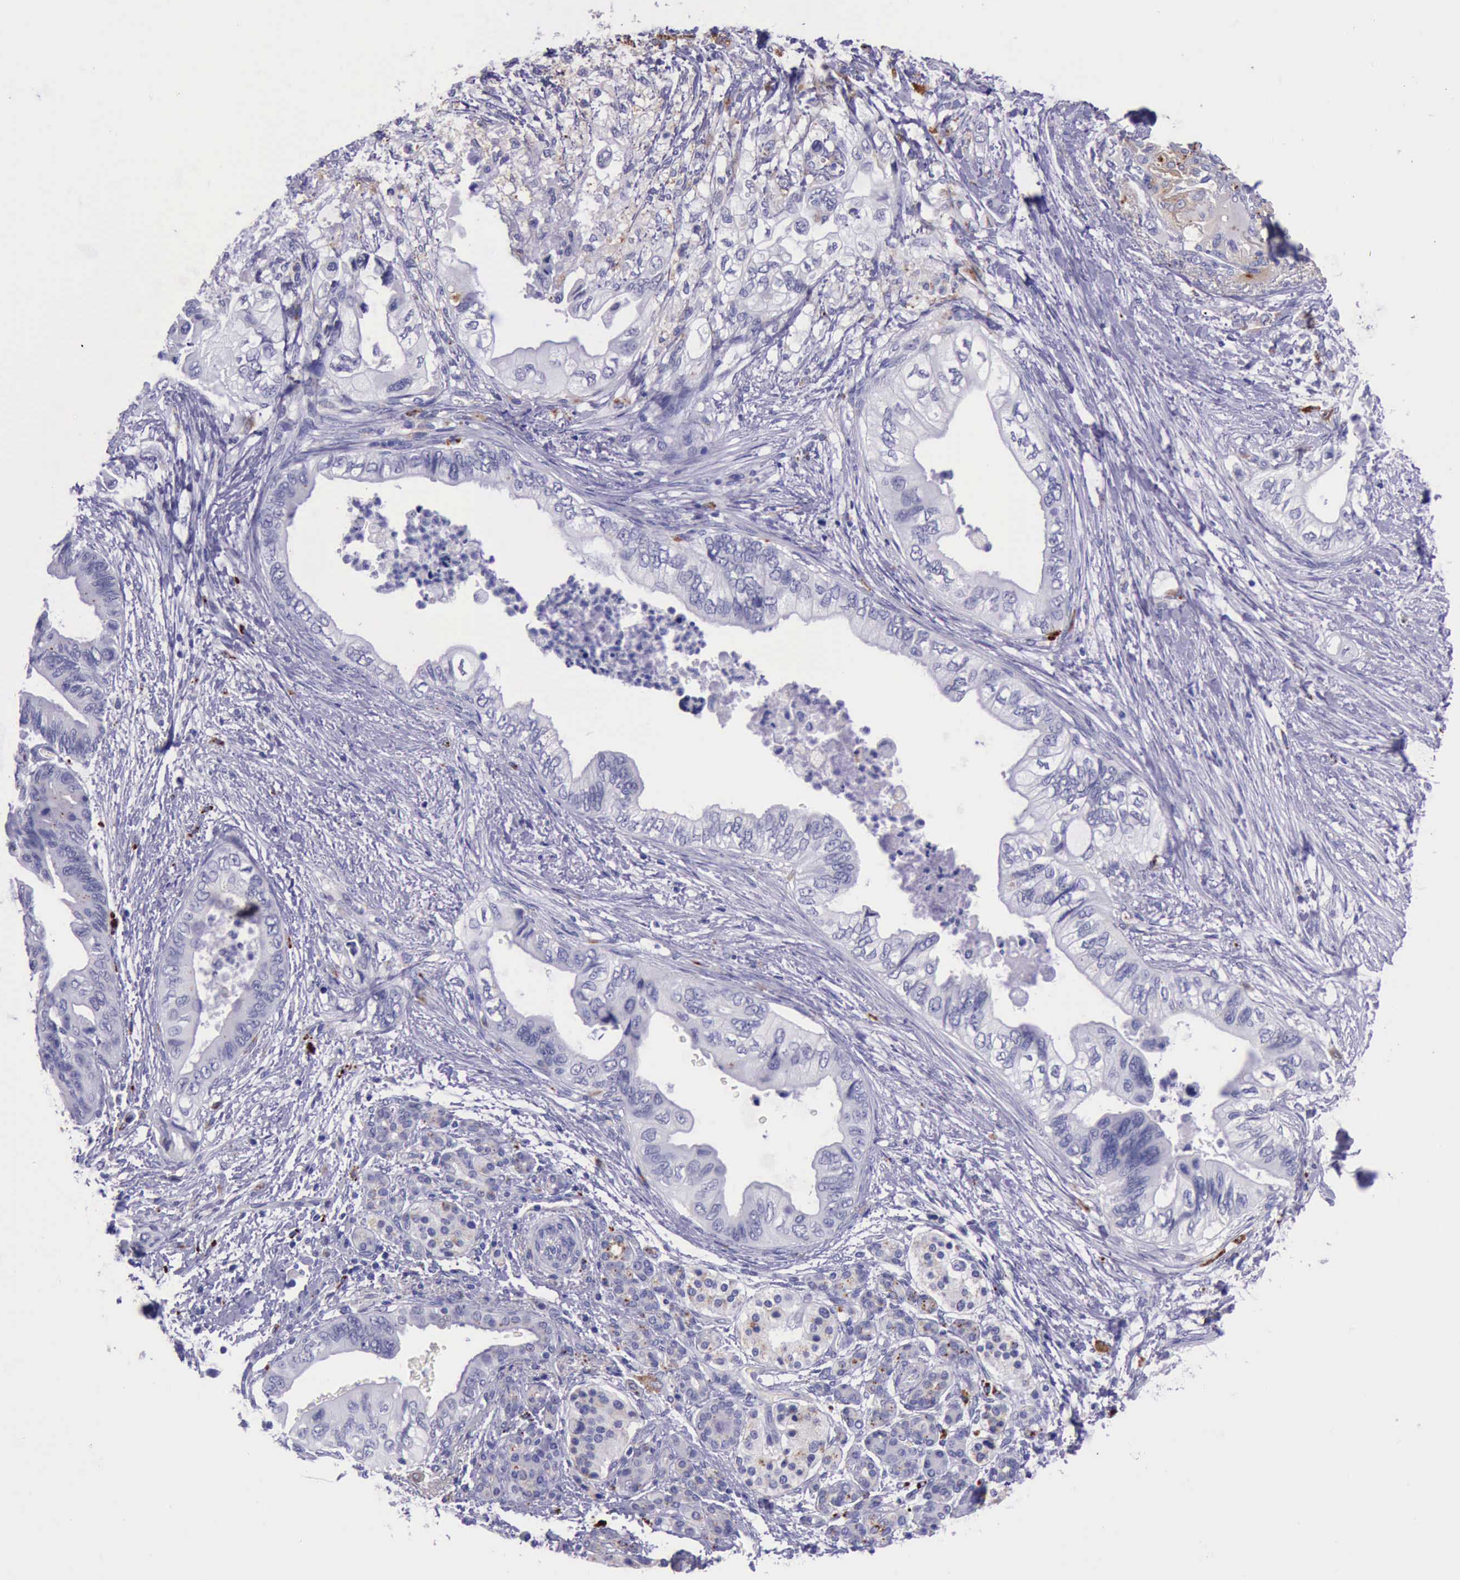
{"staining": {"intensity": "weak", "quantity": "25%-75%", "location": "cytoplasmic/membranous"}, "tissue": "pancreatic cancer", "cell_type": "Tumor cells", "image_type": "cancer", "snomed": [{"axis": "morphology", "description": "Adenocarcinoma, NOS"}, {"axis": "topography", "description": "Pancreas"}], "caption": "Adenocarcinoma (pancreatic) stained for a protein (brown) displays weak cytoplasmic/membranous positive positivity in about 25%-75% of tumor cells.", "gene": "GLA", "patient": {"sex": "female", "age": 66}}